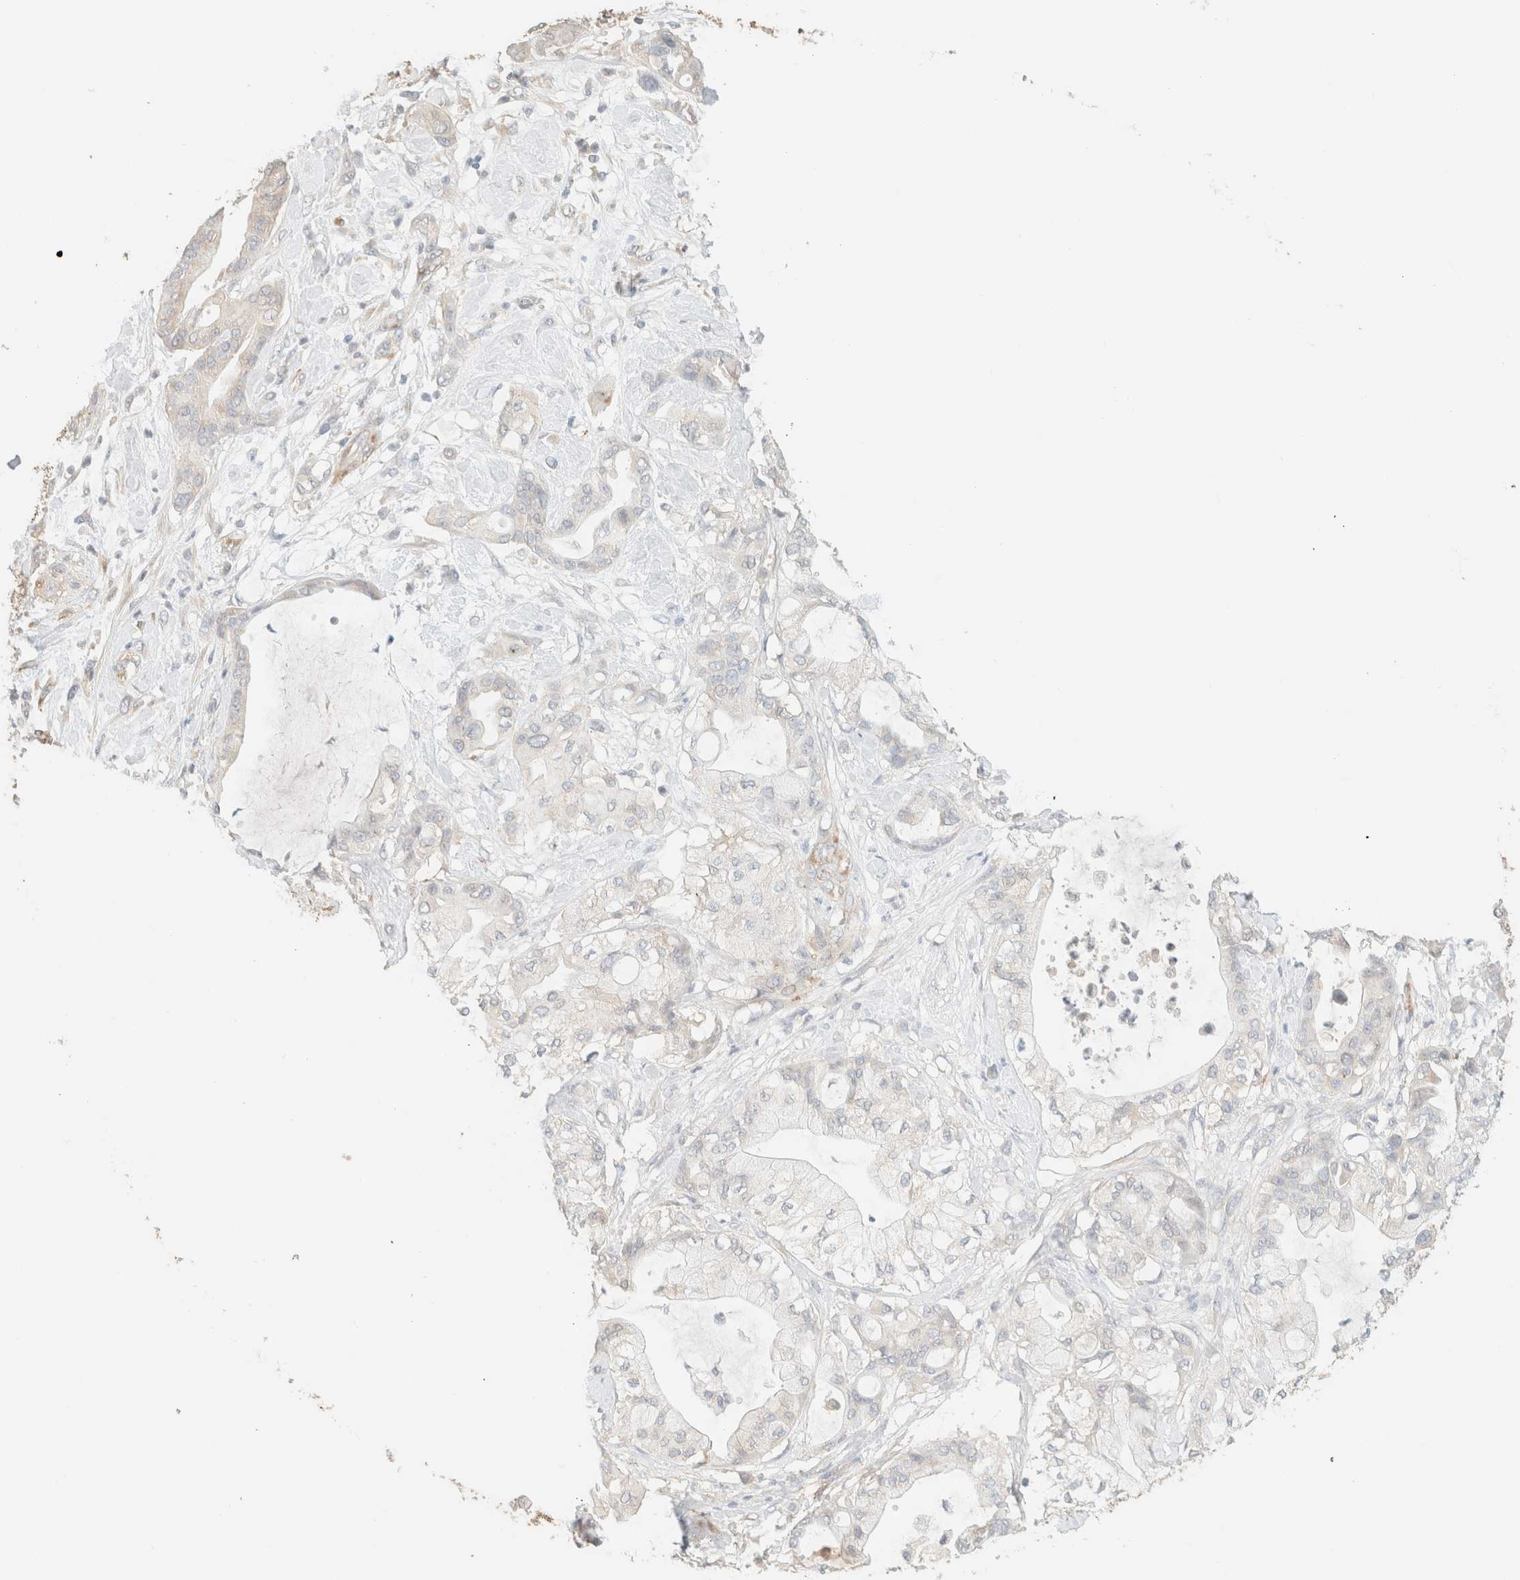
{"staining": {"intensity": "negative", "quantity": "none", "location": "none"}, "tissue": "pancreatic cancer", "cell_type": "Tumor cells", "image_type": "cancer", "snomed": [{"axis": "morphology", "description": "Adenocarcinoma, NOS"}, {"axis": "morphology", "description": "Adenocarcinoma, metastatic, NOS"}, {"axis": "topography", "description": "Lymph node"}, {"axis": "topography", "description": "Pancreas"}, {"axis": "topography", "description": "Duodenum"}], "caption": "Tumor cells are negative for protein expression in human pancreatic cancer.", "gene": "SPARCL1", "patient": {"sex": "female", "age": 64}}